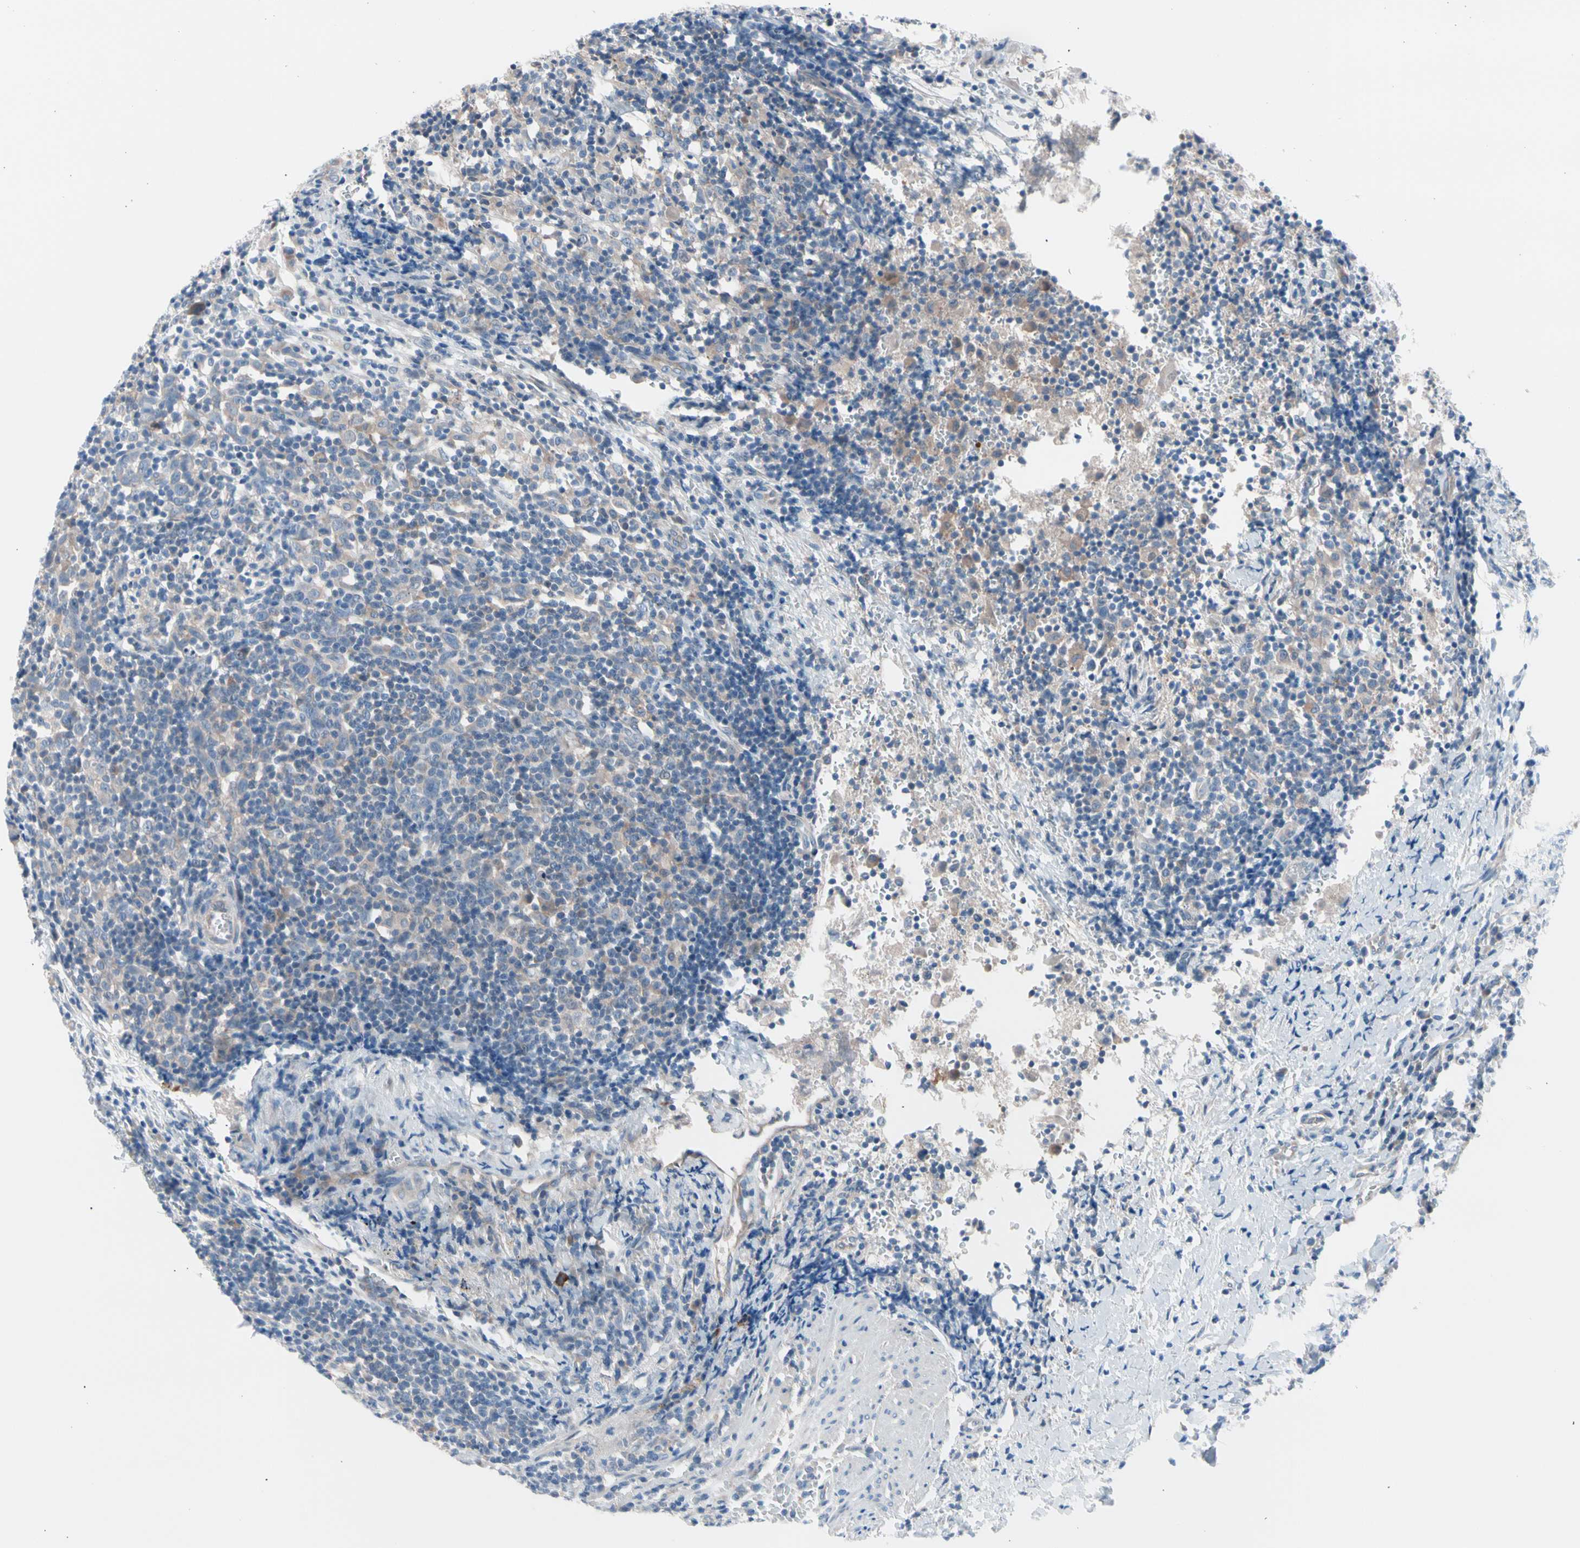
{"staining": {"intensity": "weak", "quantity": "25%-75%", "location": "cytoplasmic/membranous"}, "tissue": "urothelial cancer", "cell_type": "Tumor cells", "image_type": "cancer", "snomed": [{"axis": "morphology", "description": "Urothelial carcinoma, High grade"}, {"axis": "topography", "description": "Urinary bladder"}], "caption": "Human urothelial carcinoma (high-grade) stained with a protein marker reveals weak staining in tumor cells.", "gene": "CASQ1", "patient": {"sex": "male", "age": 61}}